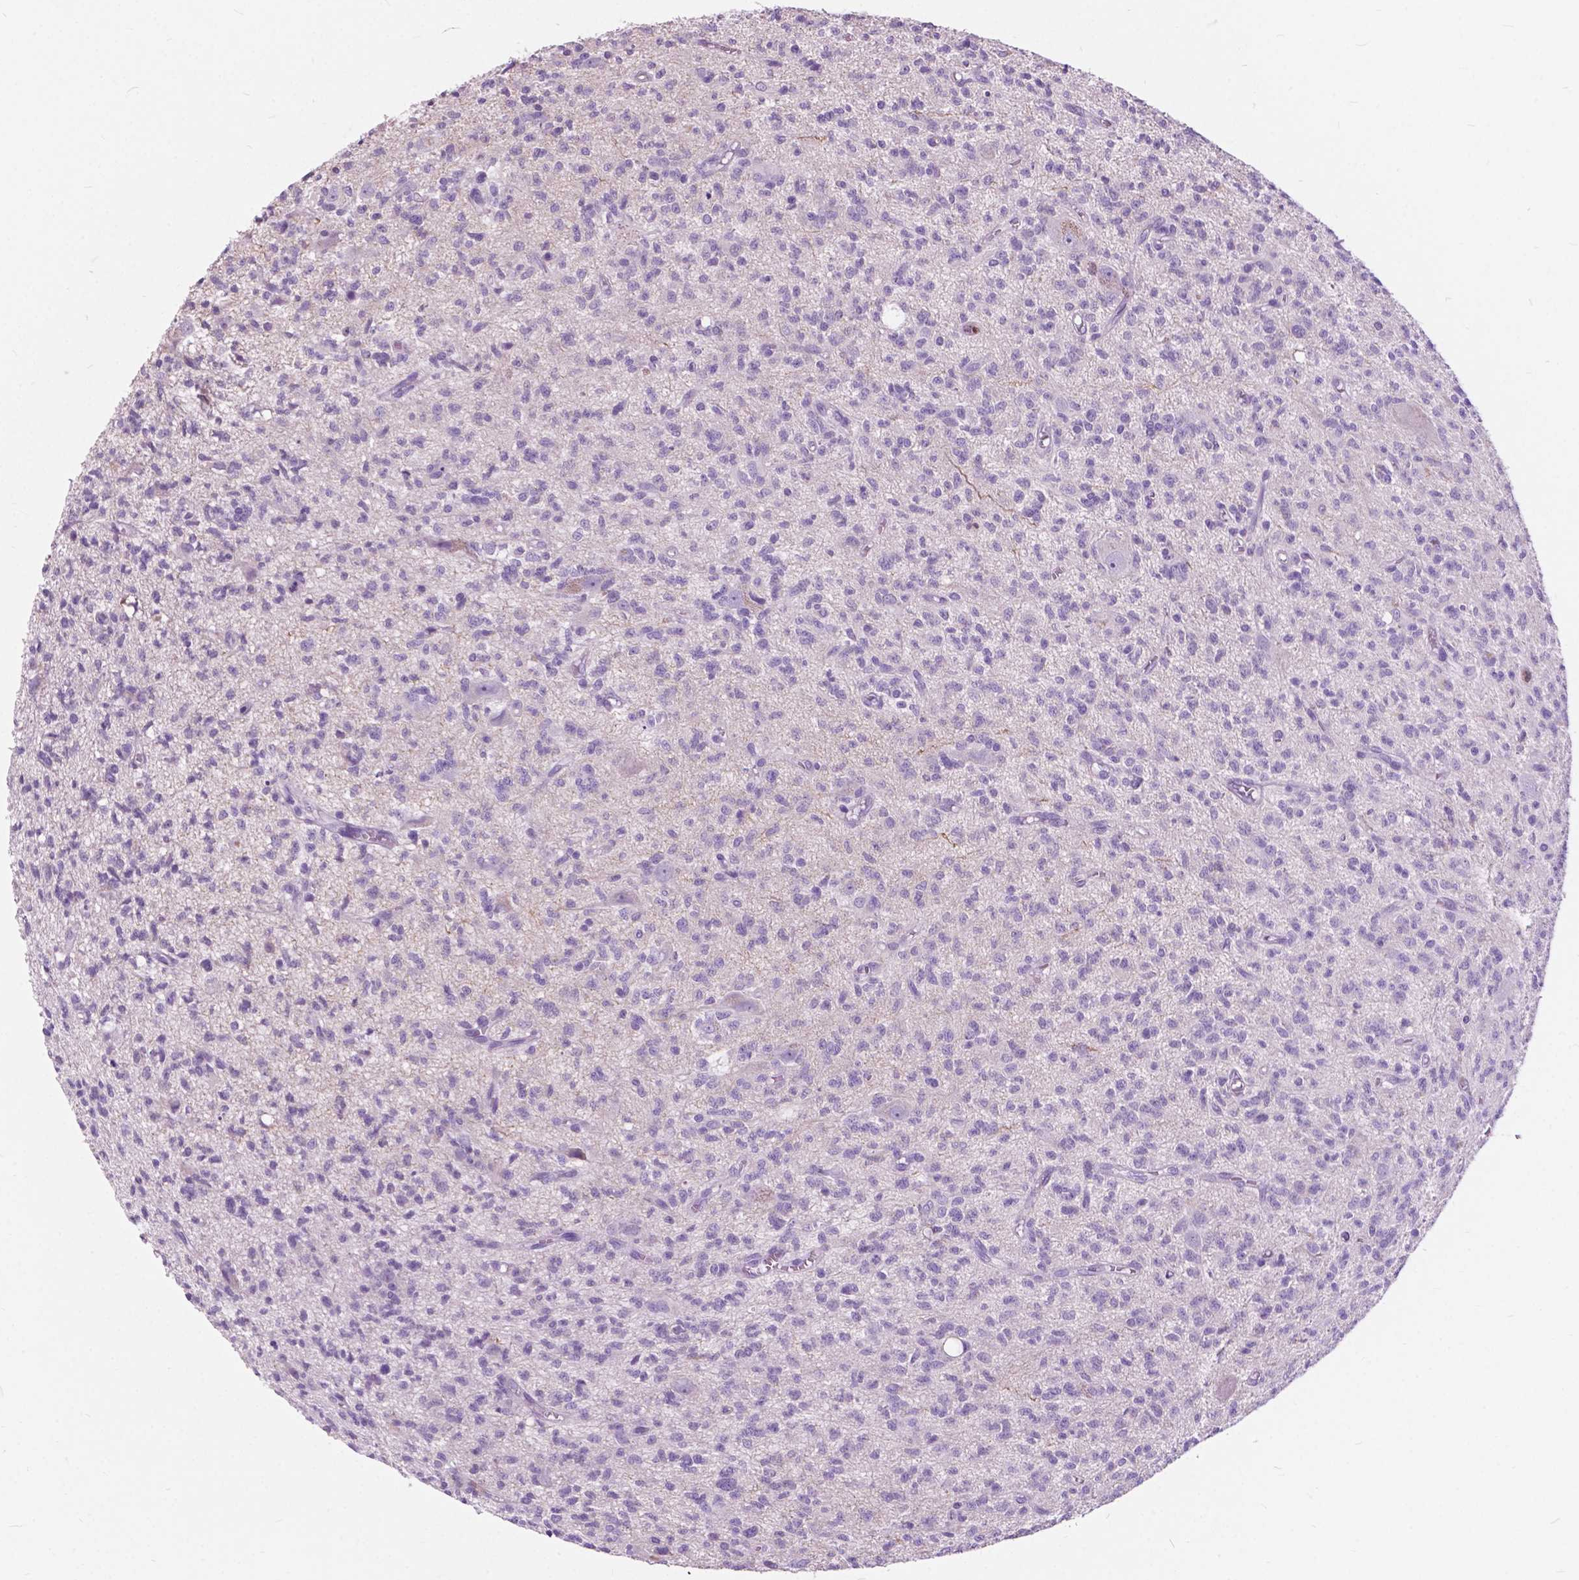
{"staining": {"intensity": "negative", "quantity": "none", "location": "none"}, "tissue": "glioma", "cell_type": "Tumor cells", "image_type": "cancer", "snomed": [{"axis": "morphology", "description": "Glioma, malignant, Low grade"}, {"axis": "topography", "description": "Brain"}], "caption": "The micrograph displays no staining of tumor cells in low-grade glioma (malignant).", "gene": "PRR35", "patient": {"sex": "male", "age": 64}}